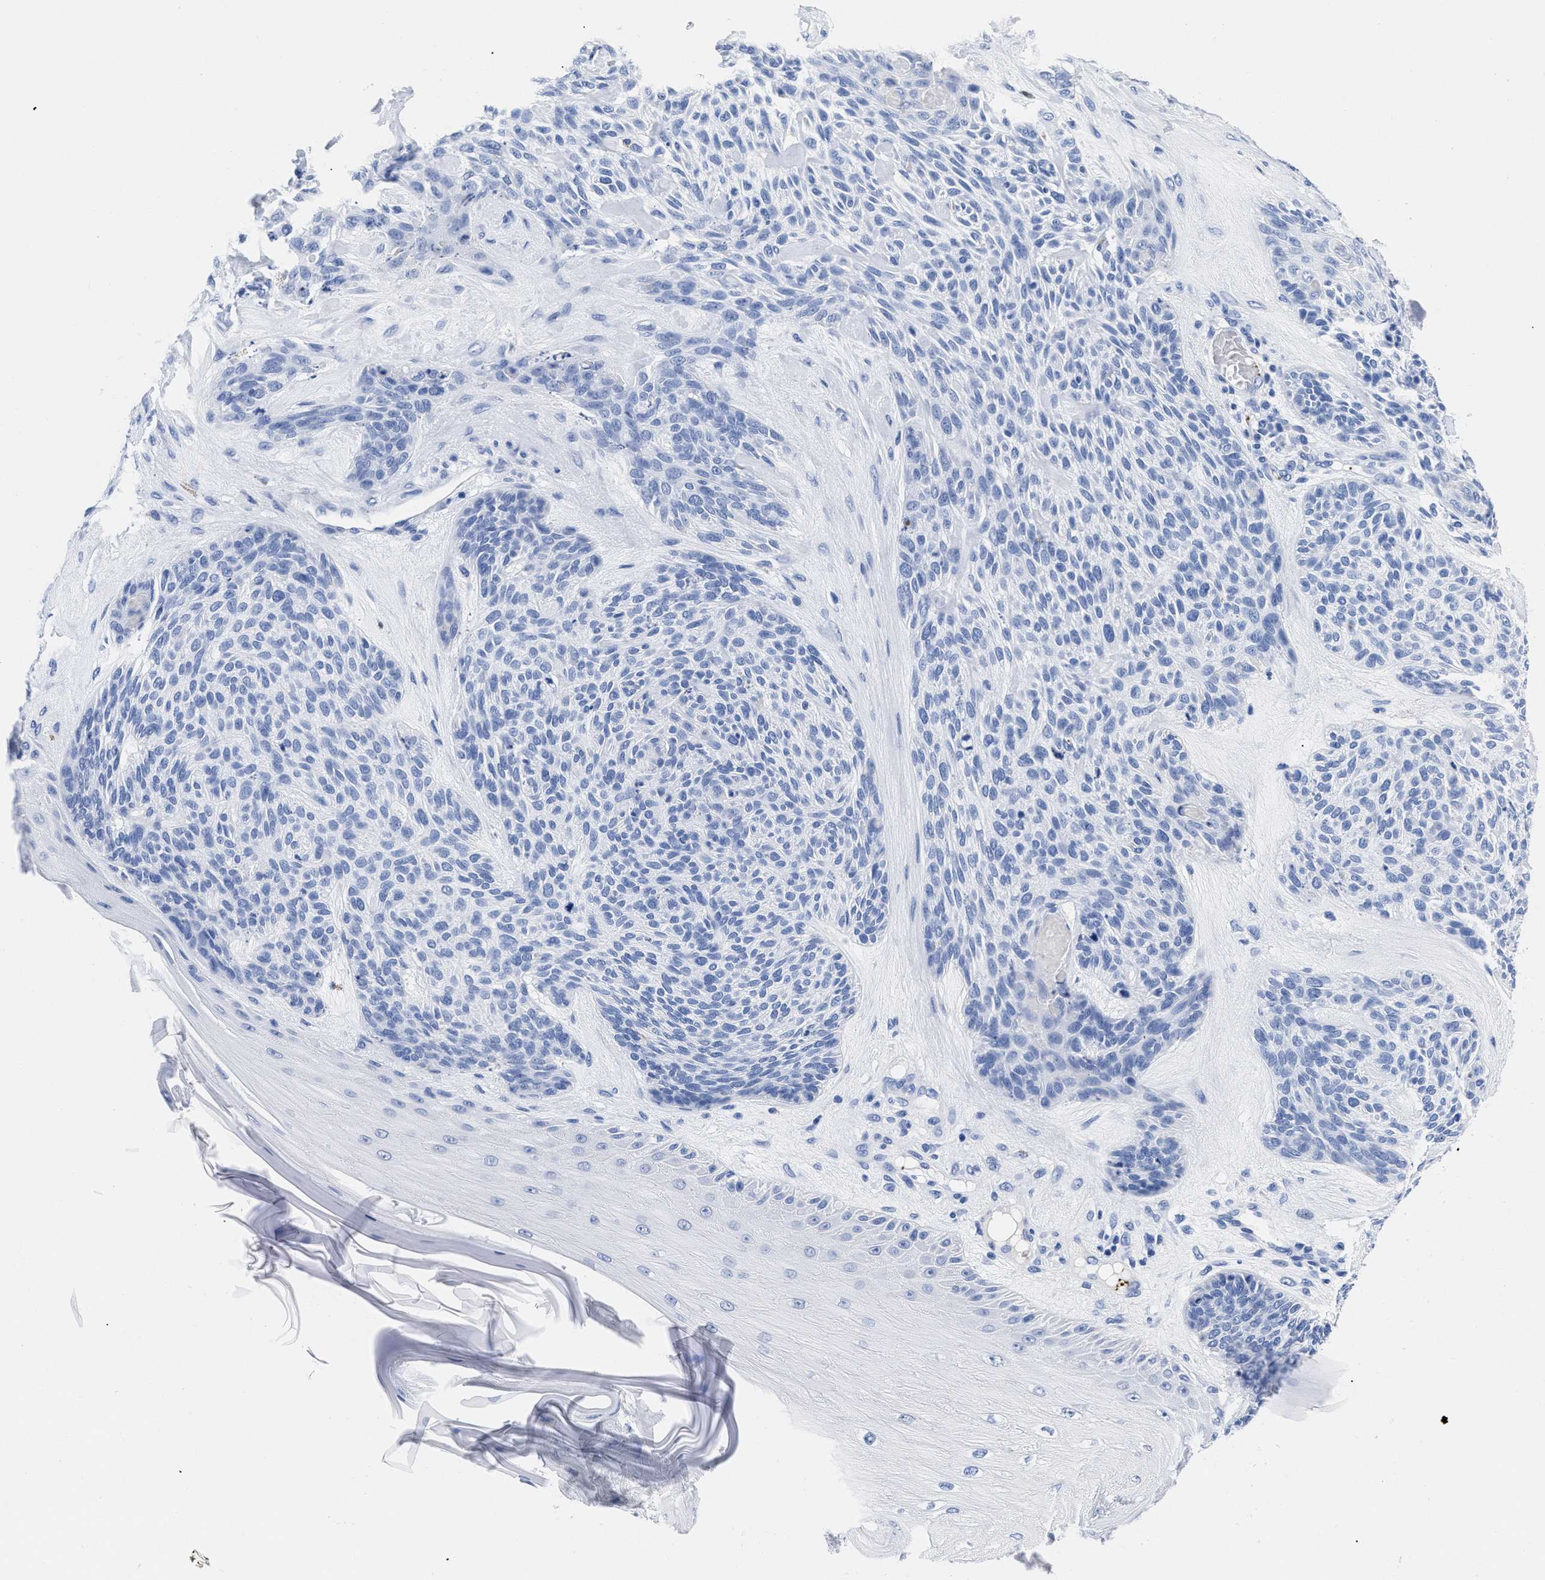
{"staining": {"intensity": "negative", "quantity": "none", "location": "none"}, "tissue": "skin cancer", "cell_type": "Tumor cells", "image_type": "cancer", "snomed": [{"axis": "morphology", "description": "Basal cell carcinoma"}, {"axis": "topography", "description": "Skin"}], "caption": "DAB (3,3'-diaminobenzidine) immunohistochemical staining of skin basal cell carcinoma reveals no significant positivity in tumor cells.", "gene": "TREML1", "patient": {"sex": "male", "age": 55}}